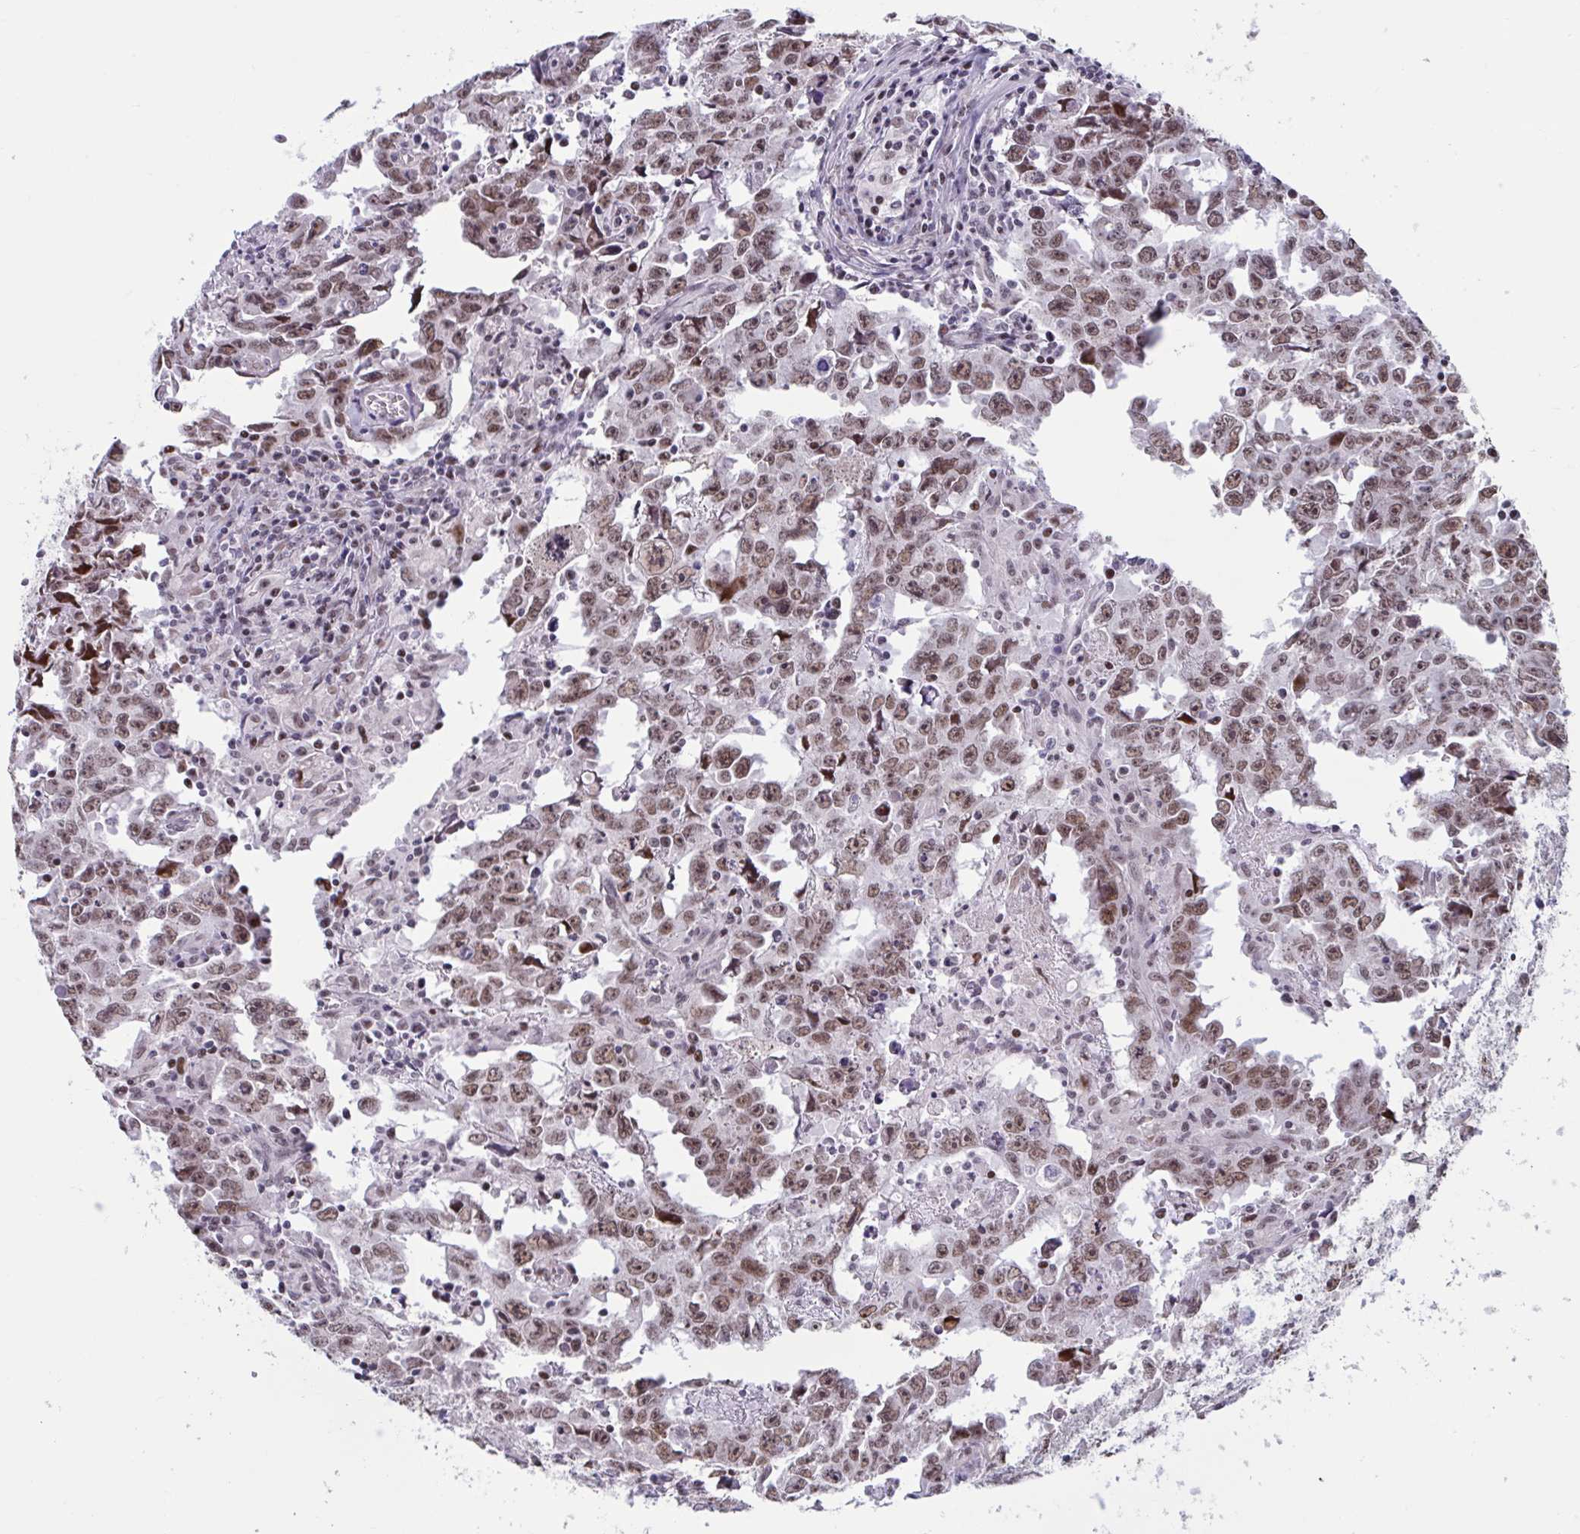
{"staining": {"intensity": "moderate", "quantity": ">75%", "location": "nuclear"}, "tissue": "testis cancer", "cell_type": "Tumor cells", "image_type": "cancer", "snomed": [{"axis": "morphology", "description": "Carcinoma, Embryonal, NOS"}, {"axis": "topography", "description": "Testis"}], "caption": "The micrograph shows a brown stain indicating the presence of a protein in the nuclear of tumor cells in embryonal carcinoma (testis).", "gene": "RBL1", "patient": {"sex": "male", "age": 22}}